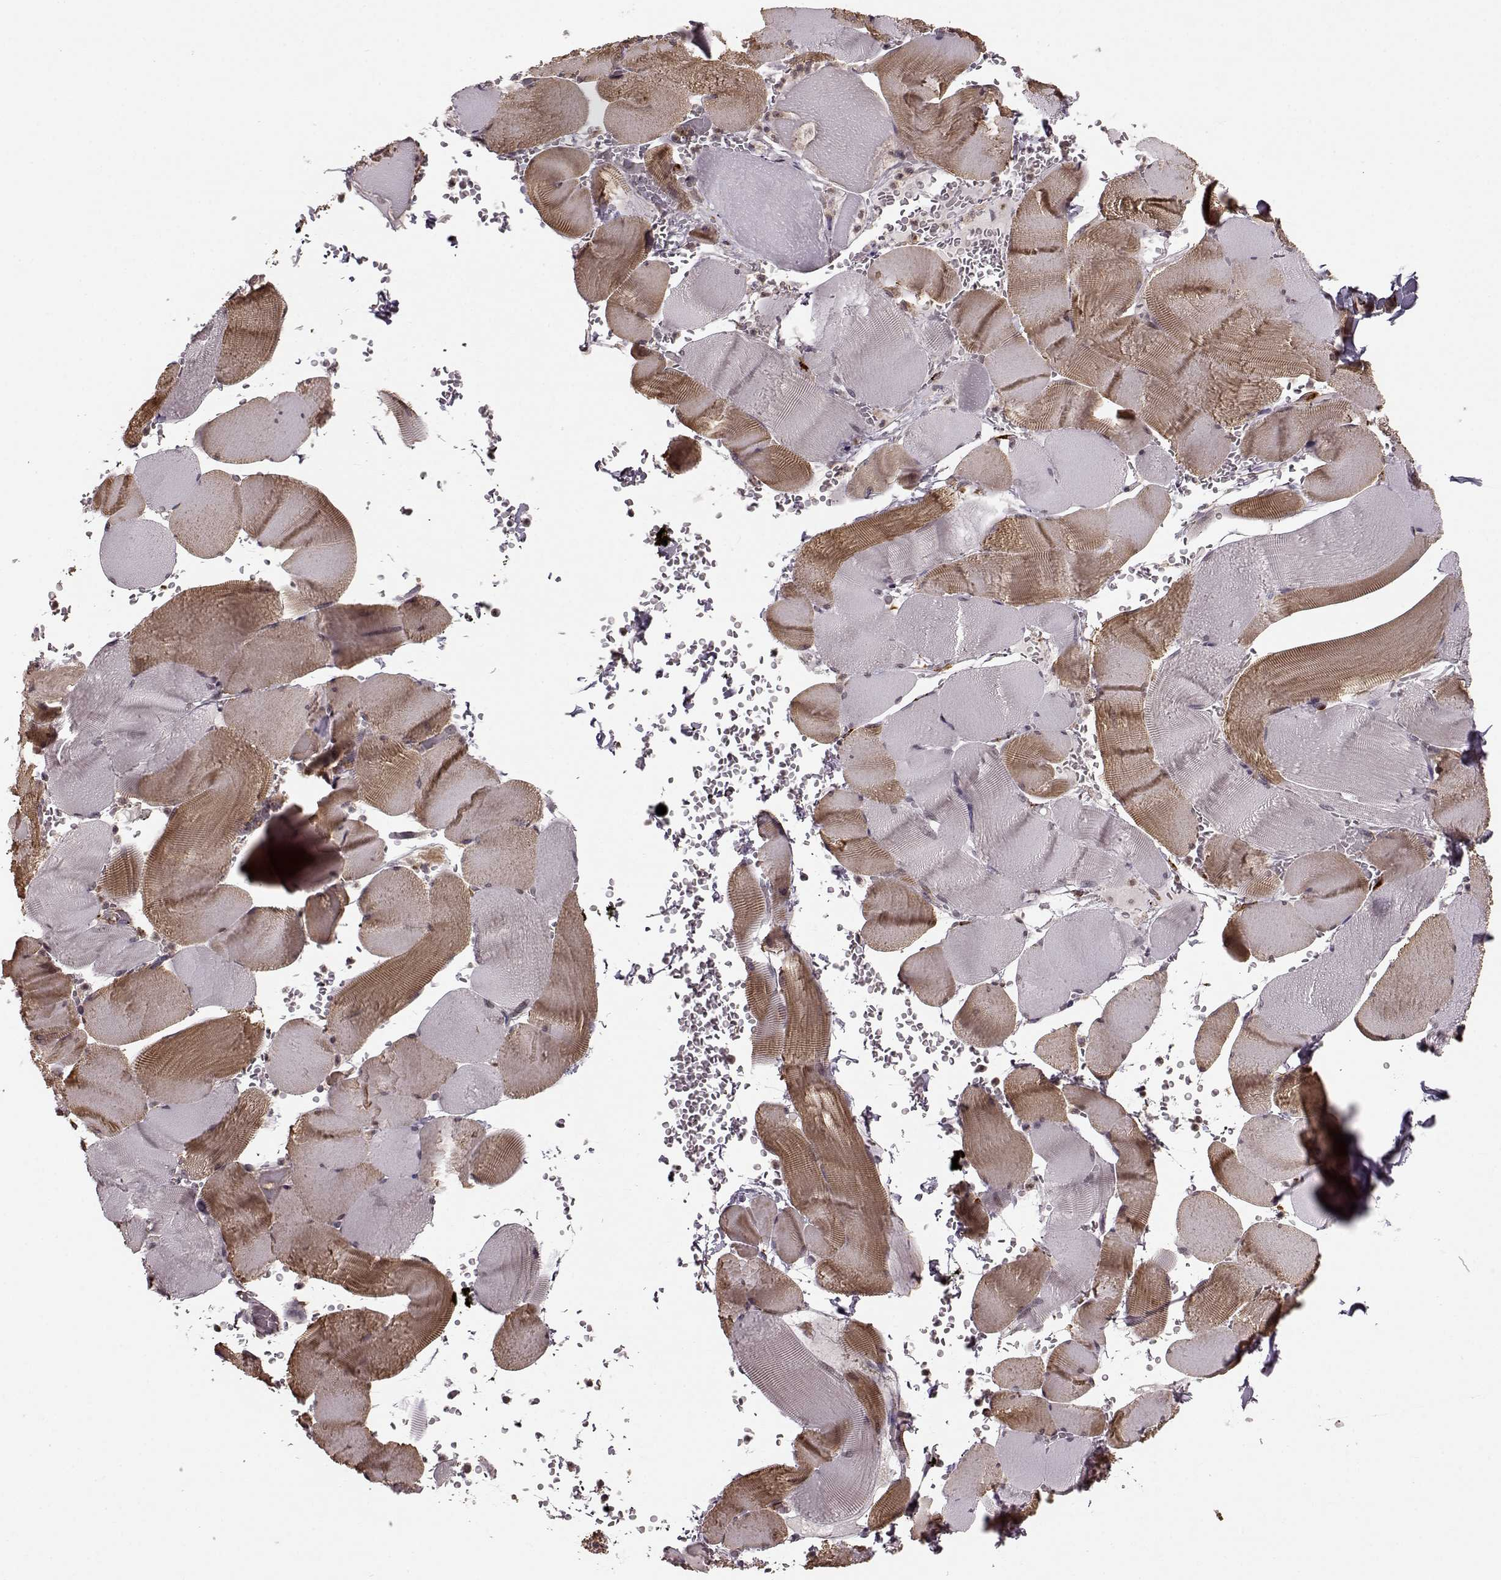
{"staining": {"intensity": "moderate", "quantity": "25%-75%", "location": "cytoplasmic/membranous"}, "tissue": "skeletal muscle", "cell_type": "Myocytes", "image_type": "normal", "snomed": [{"axis": "morphology", "description": "Normal tissue, NOS"}, {"axis": "topography", "description": "Skeletal muscle"}], "caption": "IHC image of normal skeletal muscle: skeletal muscle stained using immunohistochemistry (IHC) displays medium levels of moderate protein expression localized specifically in the cytoplasmic/membranous of myocytes, appearing as a cytoplasmic/membranous brown color.", "gene": "YIPF5", "patient": {"sex": "male", "age": 56}}